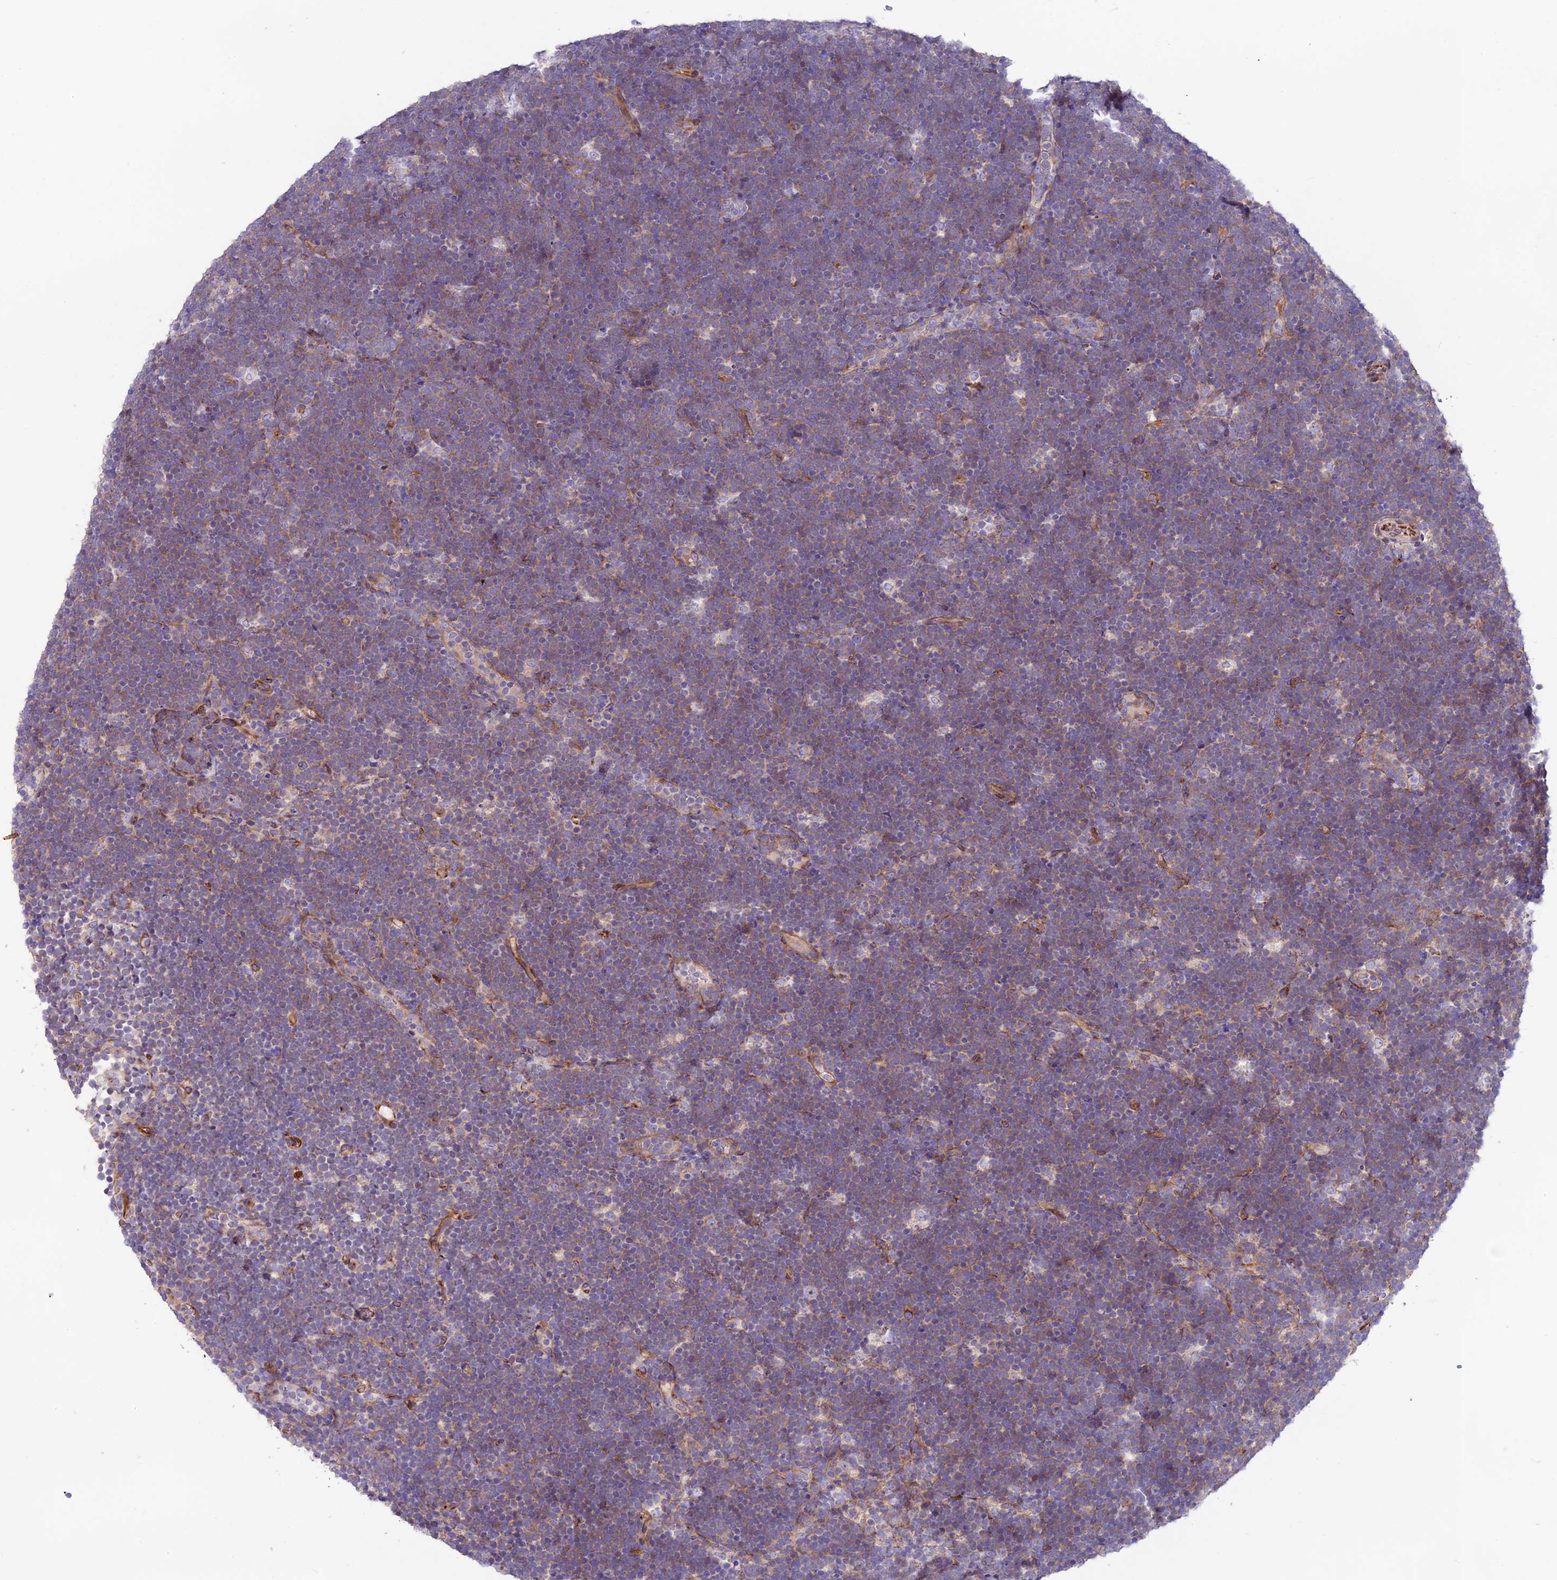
{"staining": {"intensity": "weak", "quantity": "25%-75%", "location": "cytoplasmic/membranous"}, "tissue": "lymphoma", "cell_type": "Tumor cells", "image_type": "cancer", "snomed": [{"axis": "morphology", "description": "Malignant lymphoma, non-Hodgkin's type, High grade"}, {"axis": "topography", "description": "Lymph node"}], "caption": "DAB (3,3'-diaminobenzidine) immunohistochemical staining of human high-grade malignant lymphoma, non-Hodgkin's type demonstrates weak cytoplasmic/membranous protein staining in approximately 25%-75% of tumor cells.", "gene": "CD99L2", "patient": {"sex": "male", "age": 13}}